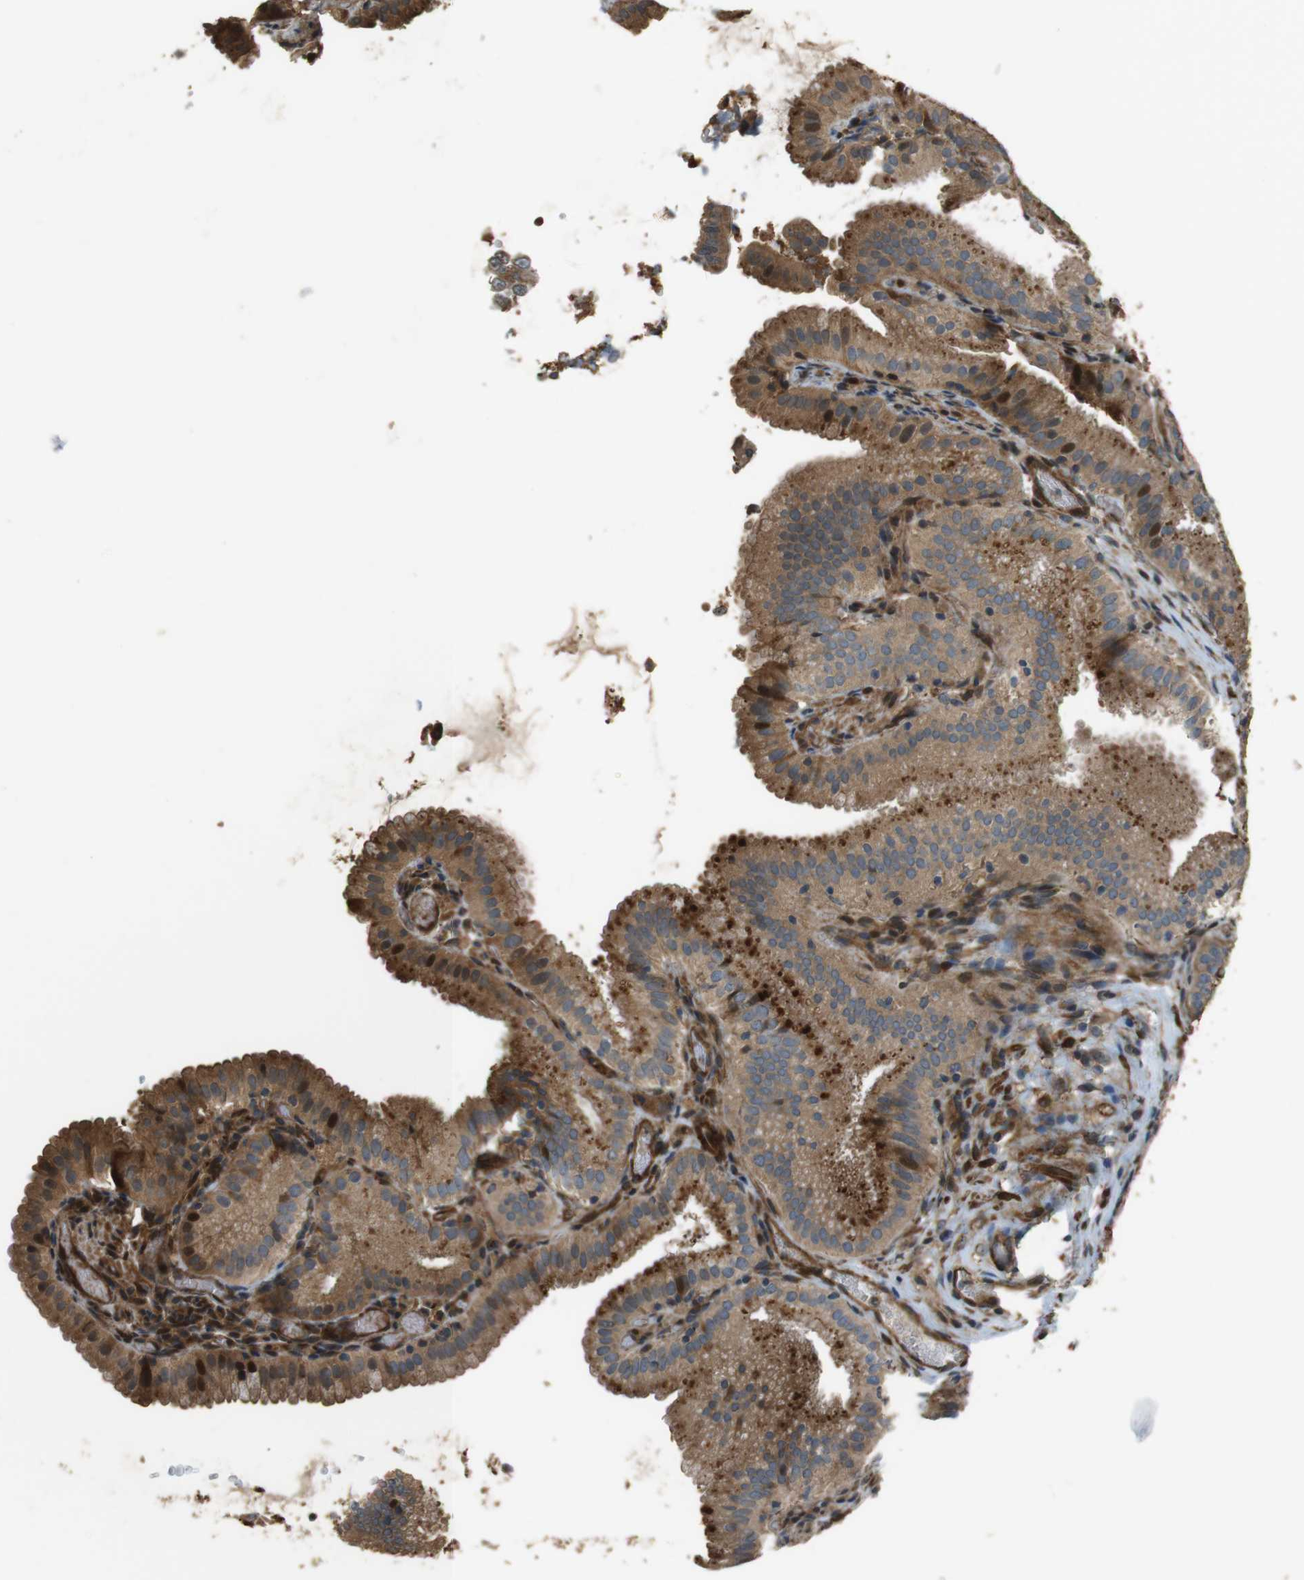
{"staining": {"intensity": "strong", "quantity": ">75%", "location": "cytoplasmic/membranous"}, "tissue": "gallbladder", "cell_type": "Glandular cells", "image_type": "normal", "snomed": [{"axis": "morphology", "description": "Normal tissue, NOS"}, {"axis": "topography", "description": "Gallbladder"}], "caption": "Gallbladder stained with DAB IHC demonstrates high levels of strong cytoplasmic/membranous staining in about >75% of glandular cells.", "gene": "MSRB3", "patient": {"sex": "male", "age": 54}}